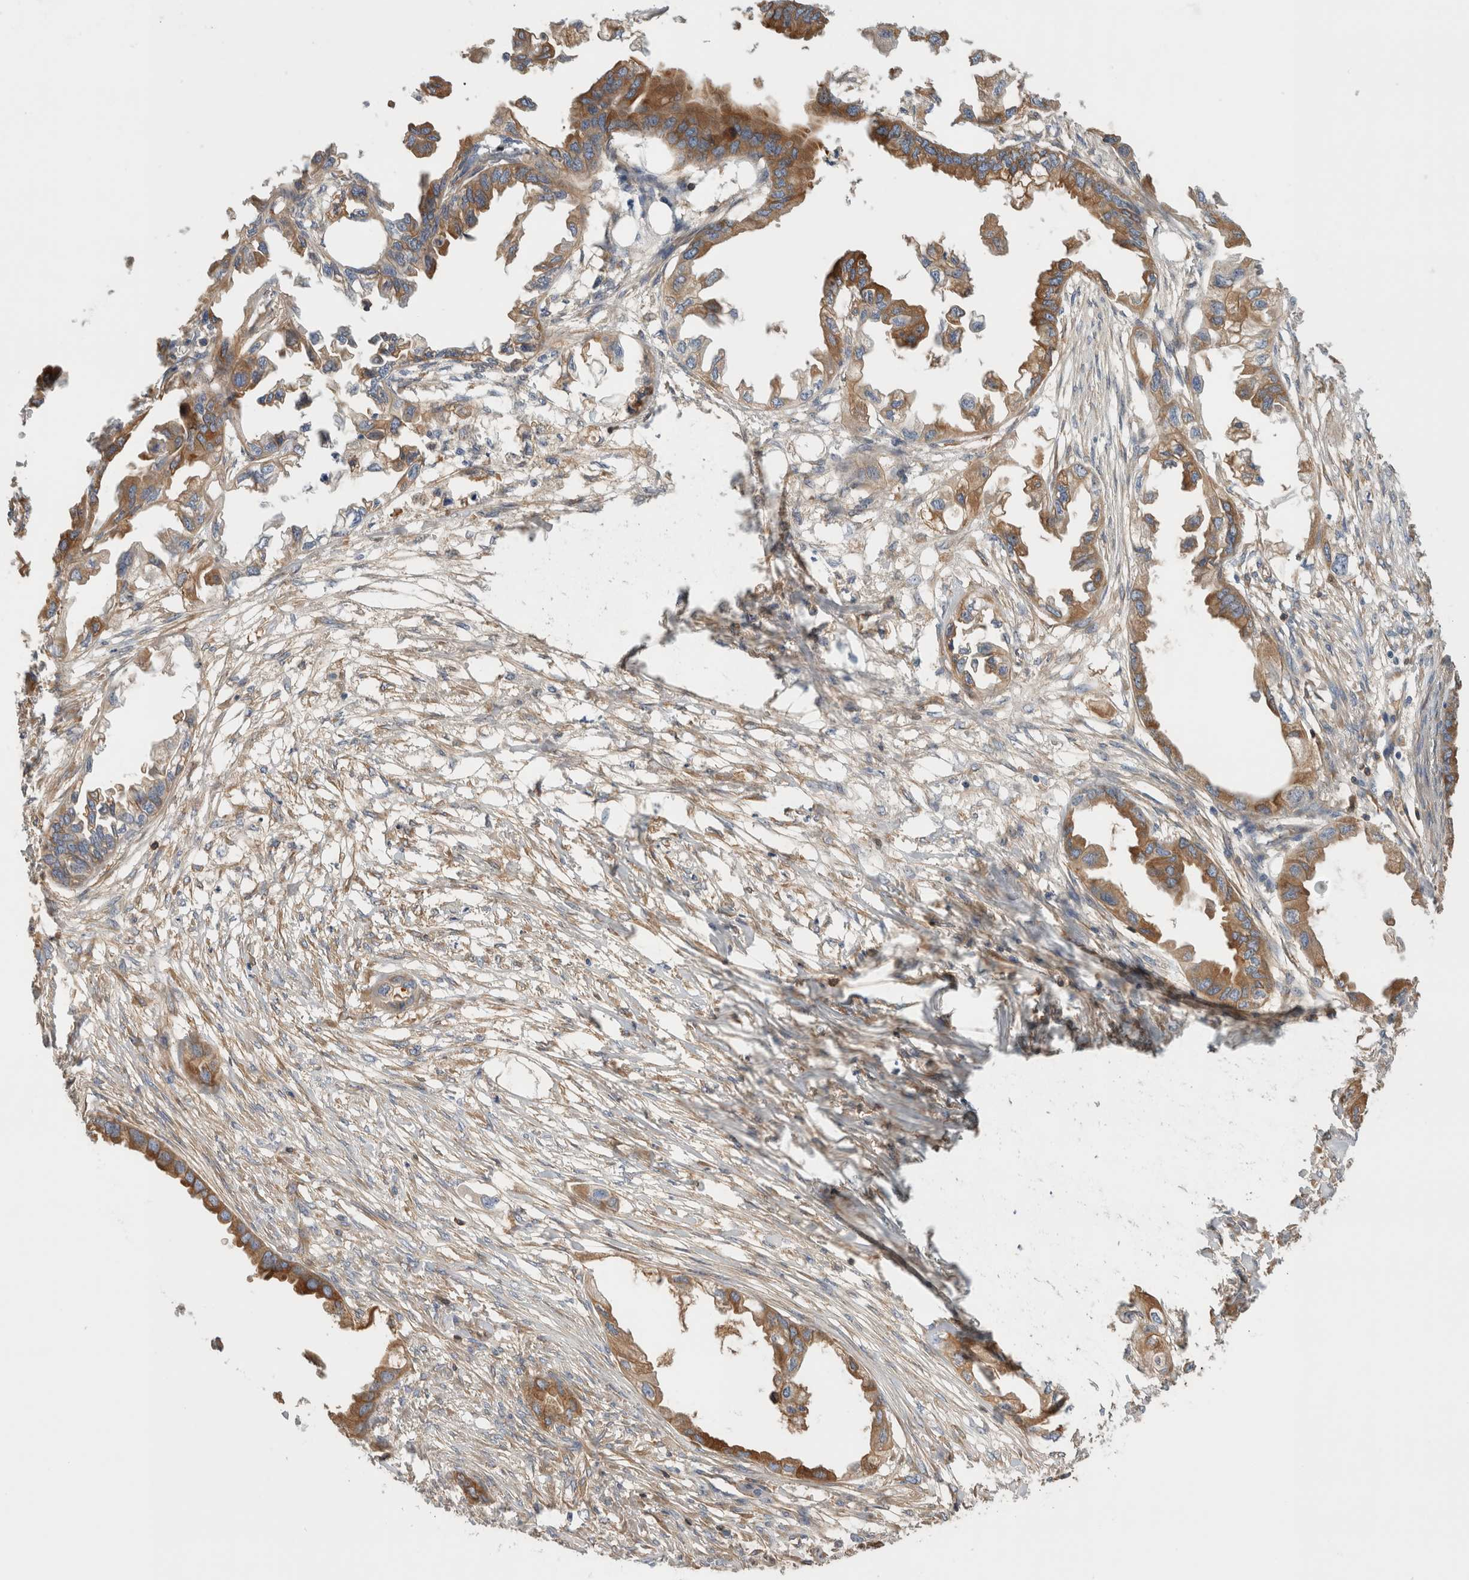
{"staining": {"intensity": "moderate", "quantity": ">75%", "location": "cytoplasmic/membranous"}, "tissue": "endometrial cancer", "cell_type": "Tumor cells", "image_type": "cancer", "snomed": [{"axis": "morphology", "description": "Adenocarcinoma, NOS"}, {"axis": "morphology", "description": "Adenocarcinoma, metastatic, NOS"}, {"axis": "topography", "description": "Adipose tissue"}, {"axis": "topography", "description": "Endometrium"}], "caption": "Immunohistochemical staining of human endometrial cancer shows medium levels of moderate cytoplasmic/membranous protein staining in approximately >75% of tumor cells.", "gene": "CFI", "patient": {"sex": "female", "age": 67}}